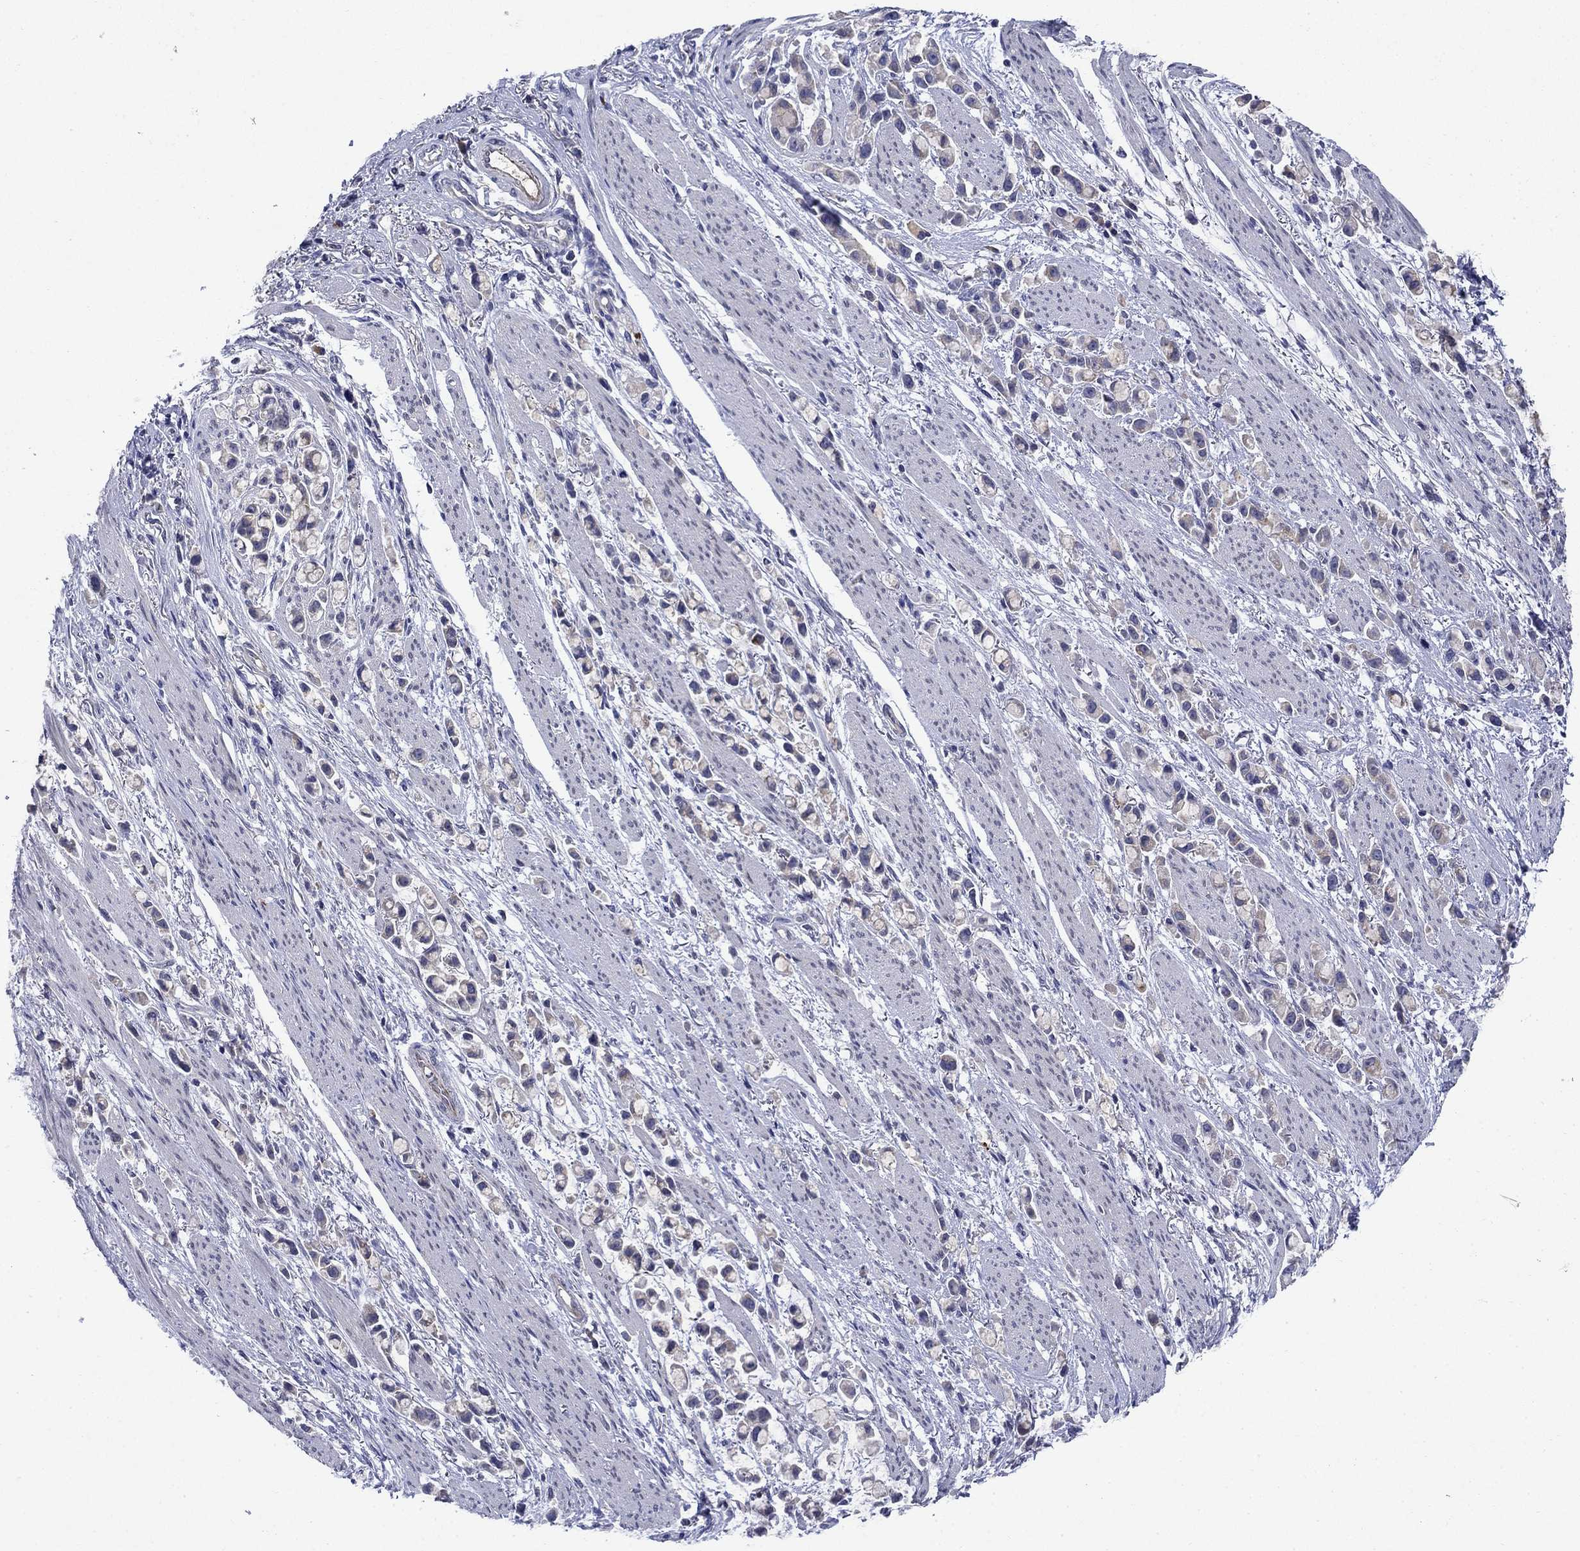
{"staining": {"intensity": "negative", "quantity": "none", "location": "none"}, "tissue": "stomach cancer", "cell_type": "Tumor cells", "image_type": "cancer", "snomed": [{"axis": "morphology", "description": "Adenocarcinoma, NOS"}, {"axis": "topography", "description": "Stomach"}], "caption": "This is an immunohistochemistry photomicrograph of stomach cancer. There is no expression in tumor cells.", "gene": "STAB2", "patient": {"sex": "female", "age": 81}}